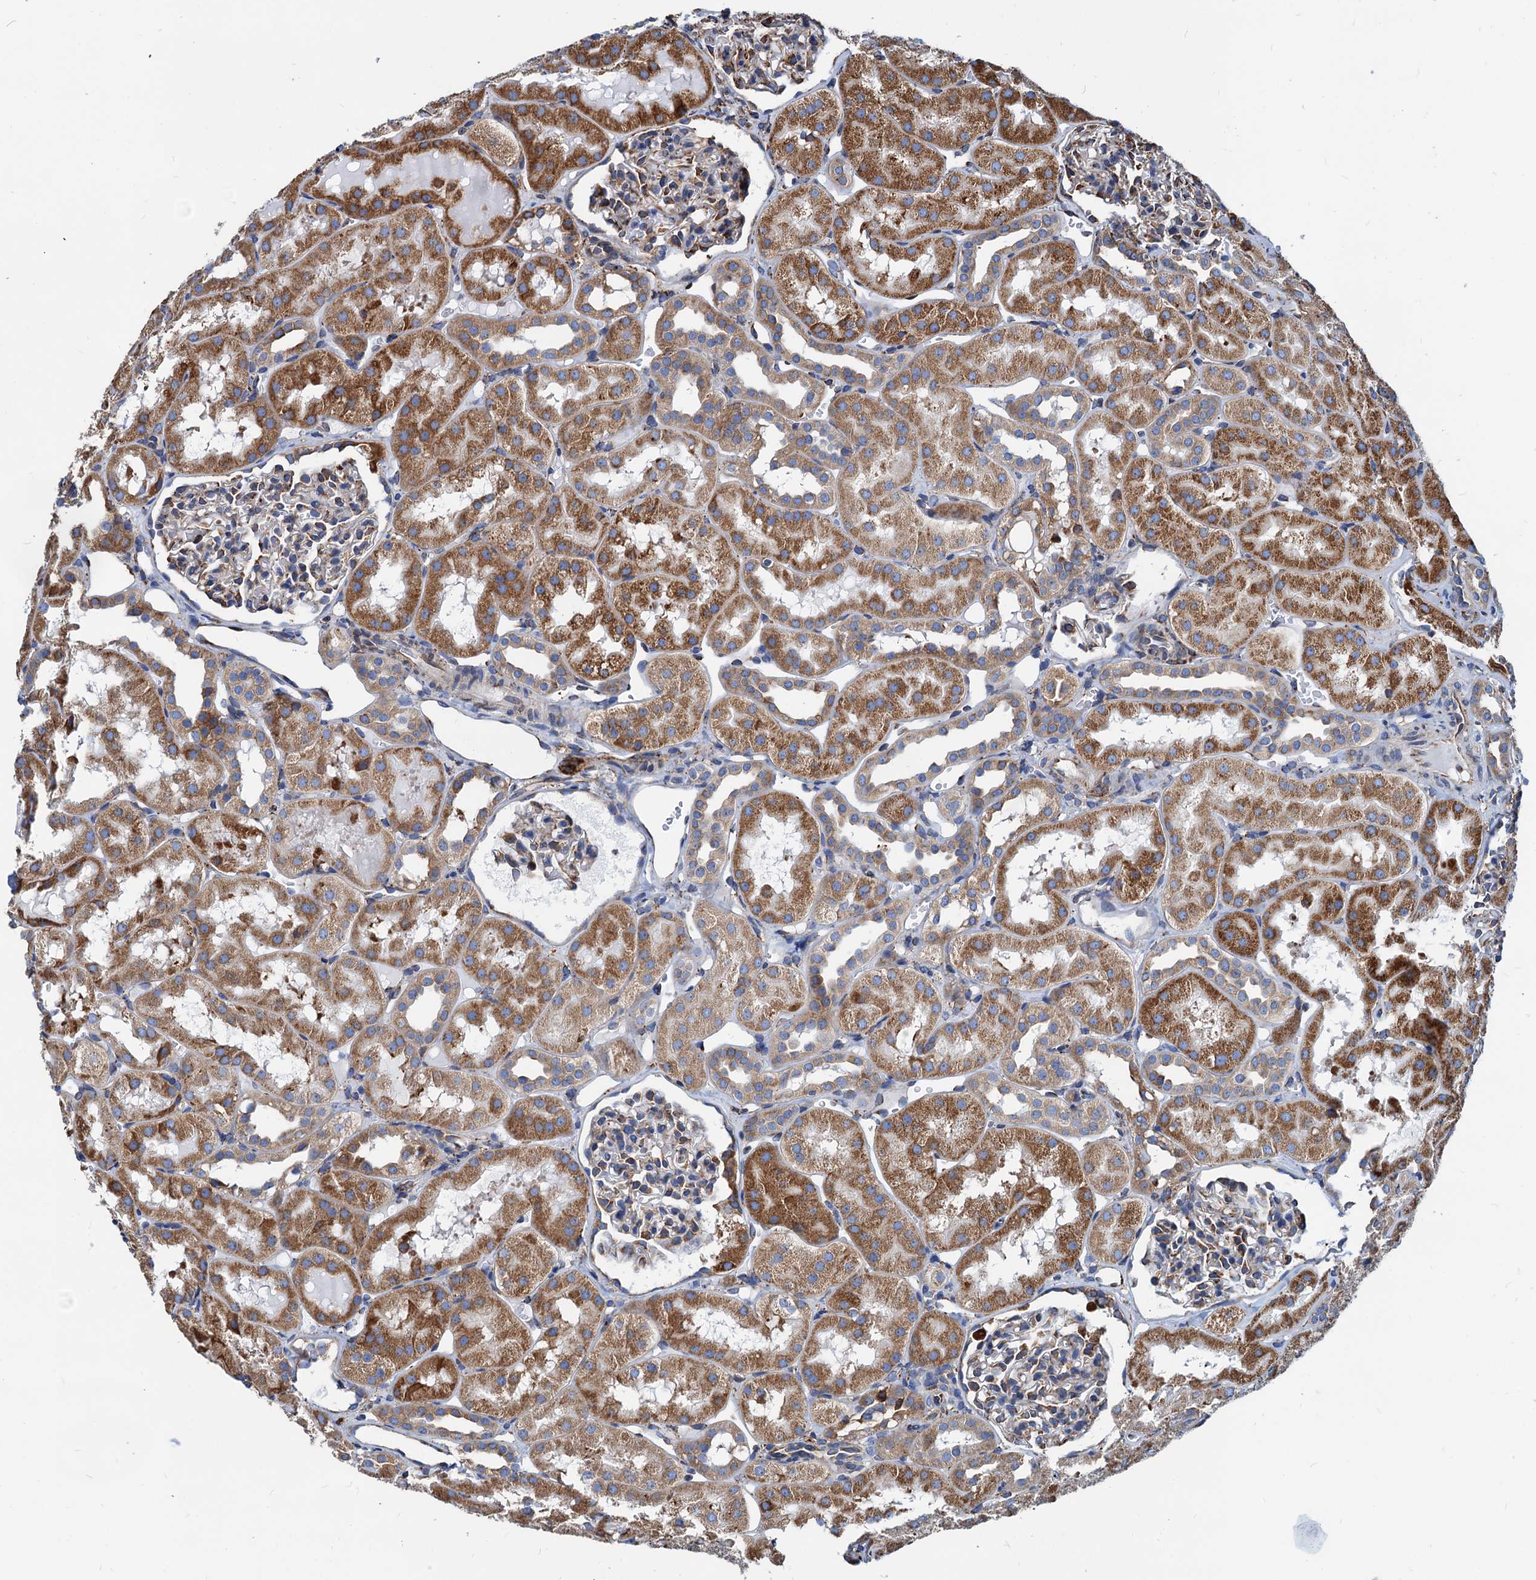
{"staining": {"intensity": "moderate", "quantity": "<25%", "location": "cytoplasmic/membranous"}, "tissue": "kidney", "cell_type": "Cells in glomeruli", "image_type": "normal", "snomed": [{"axis": "morphology", "description": "Normal tissue, NOS"}, {"axis": "topography", "description": "Kidney"}, {"axis": "topography", "description": "Urinary bladder"}], "caption": "Immunohistochemical staining of benign human kidney shows <25% levels of moderate cytoplasmic/membranous protein staining in about <25% of cells in glomeruli.", "gene": "HSPA5", "patient": {"sex": "male", "age": 16}}